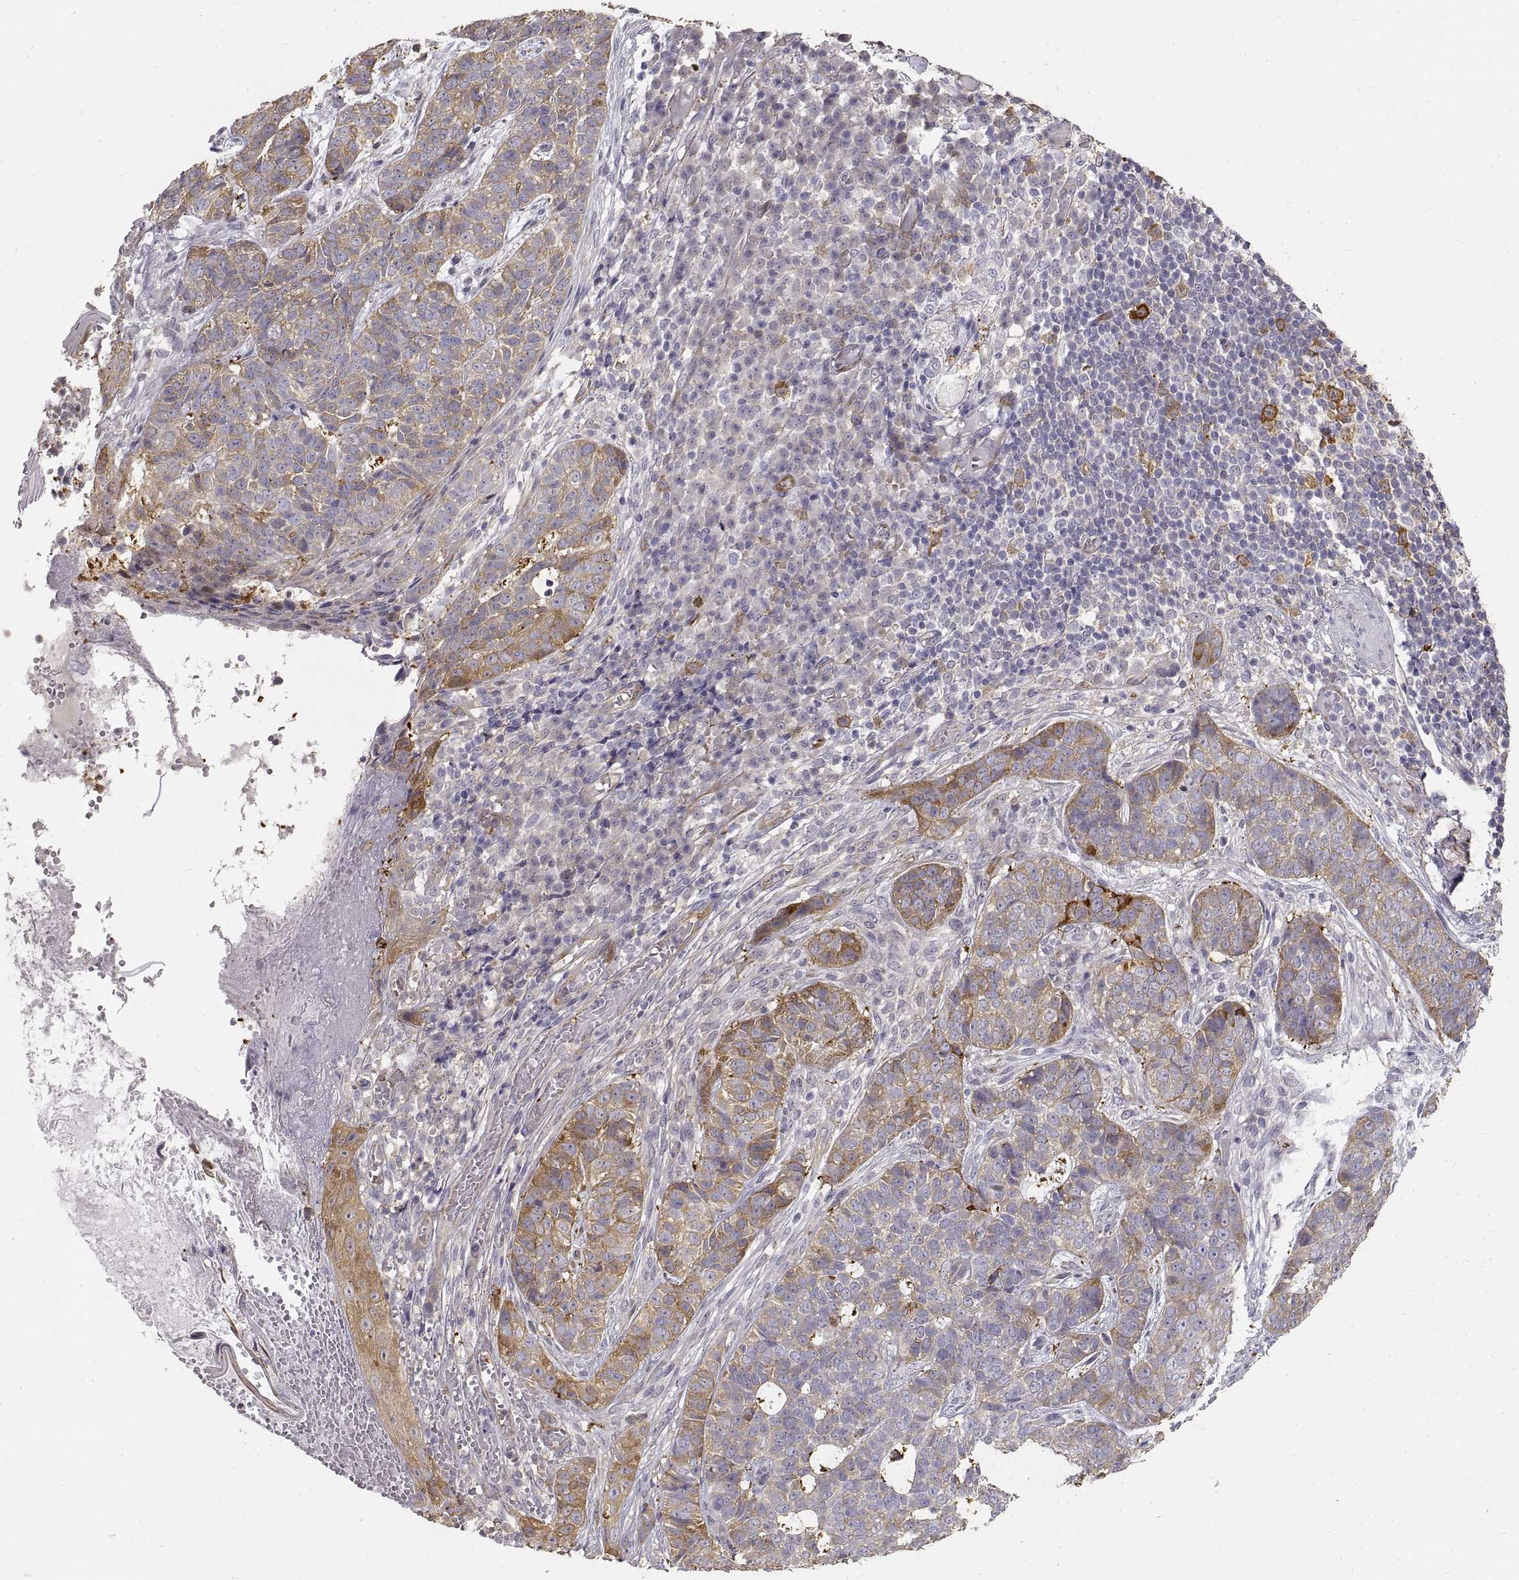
{"staining": {"intensity": "moderate", "quantity": "<25%", "location": "cytoplasmic/membranous"}, "tissue": "skin cancer", "cell_type": "Tumor cells", "image_type": "cancer", "snomed": [{"axis": "morphology", "description": "Basal cell carcinoma"}, {"axis": "topography", "description": "Skin"}], "caption": "DAB immunohistochemical staining of skin basal cell carcinoma shows moderate cytoplasmic/membranous protein positivity in about <25% of tumor cells. Nuclei are stained in blue.", "gene": "HSP90AB1", "patient": {"sex": "female", "age": 69}}